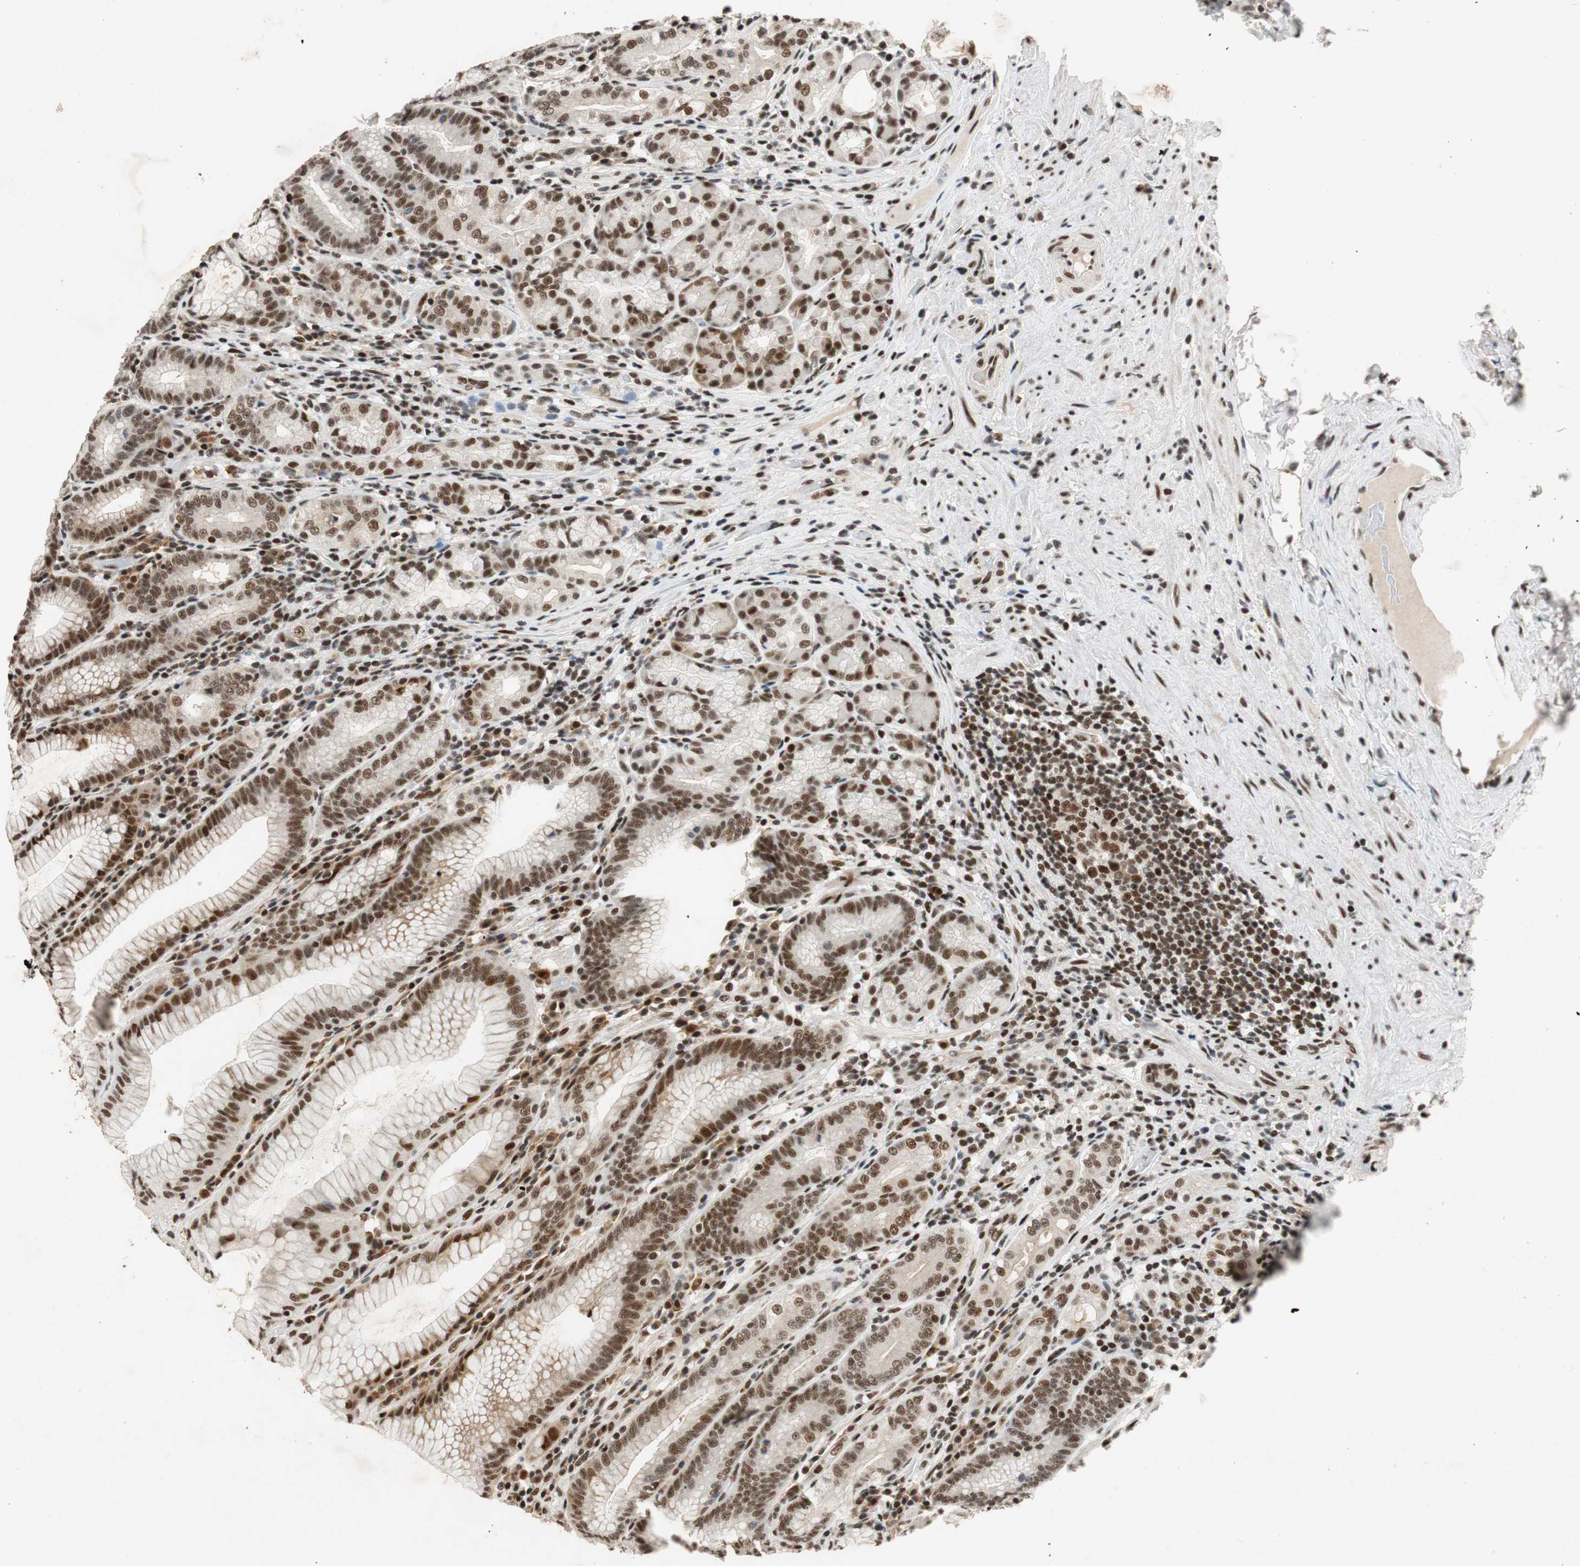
{"staining": {"intensity": "strong", "quantity": ">75%", "location": "cytoplasmic/membranous,nuclear"}, "tissue": "stomach", "cell_type": "Glandular cells", "image_type": "normal", "snomed": [{"axis": "morphology", "description": "Normal tissue, NOS"}, {"axis": "topography", "description": "Stomach, lower"}], "caption": "High-power microscopy captured an IHC micrograph of normal stomach, revealing strong cytoplasmic/membranous,nuclear staining in about >75% of glandular cells. (Brightfield microscopy of DAB IHC at high magnification).", "gene": "NCBP3", "patient": {"sex": "female", "age": 76}}